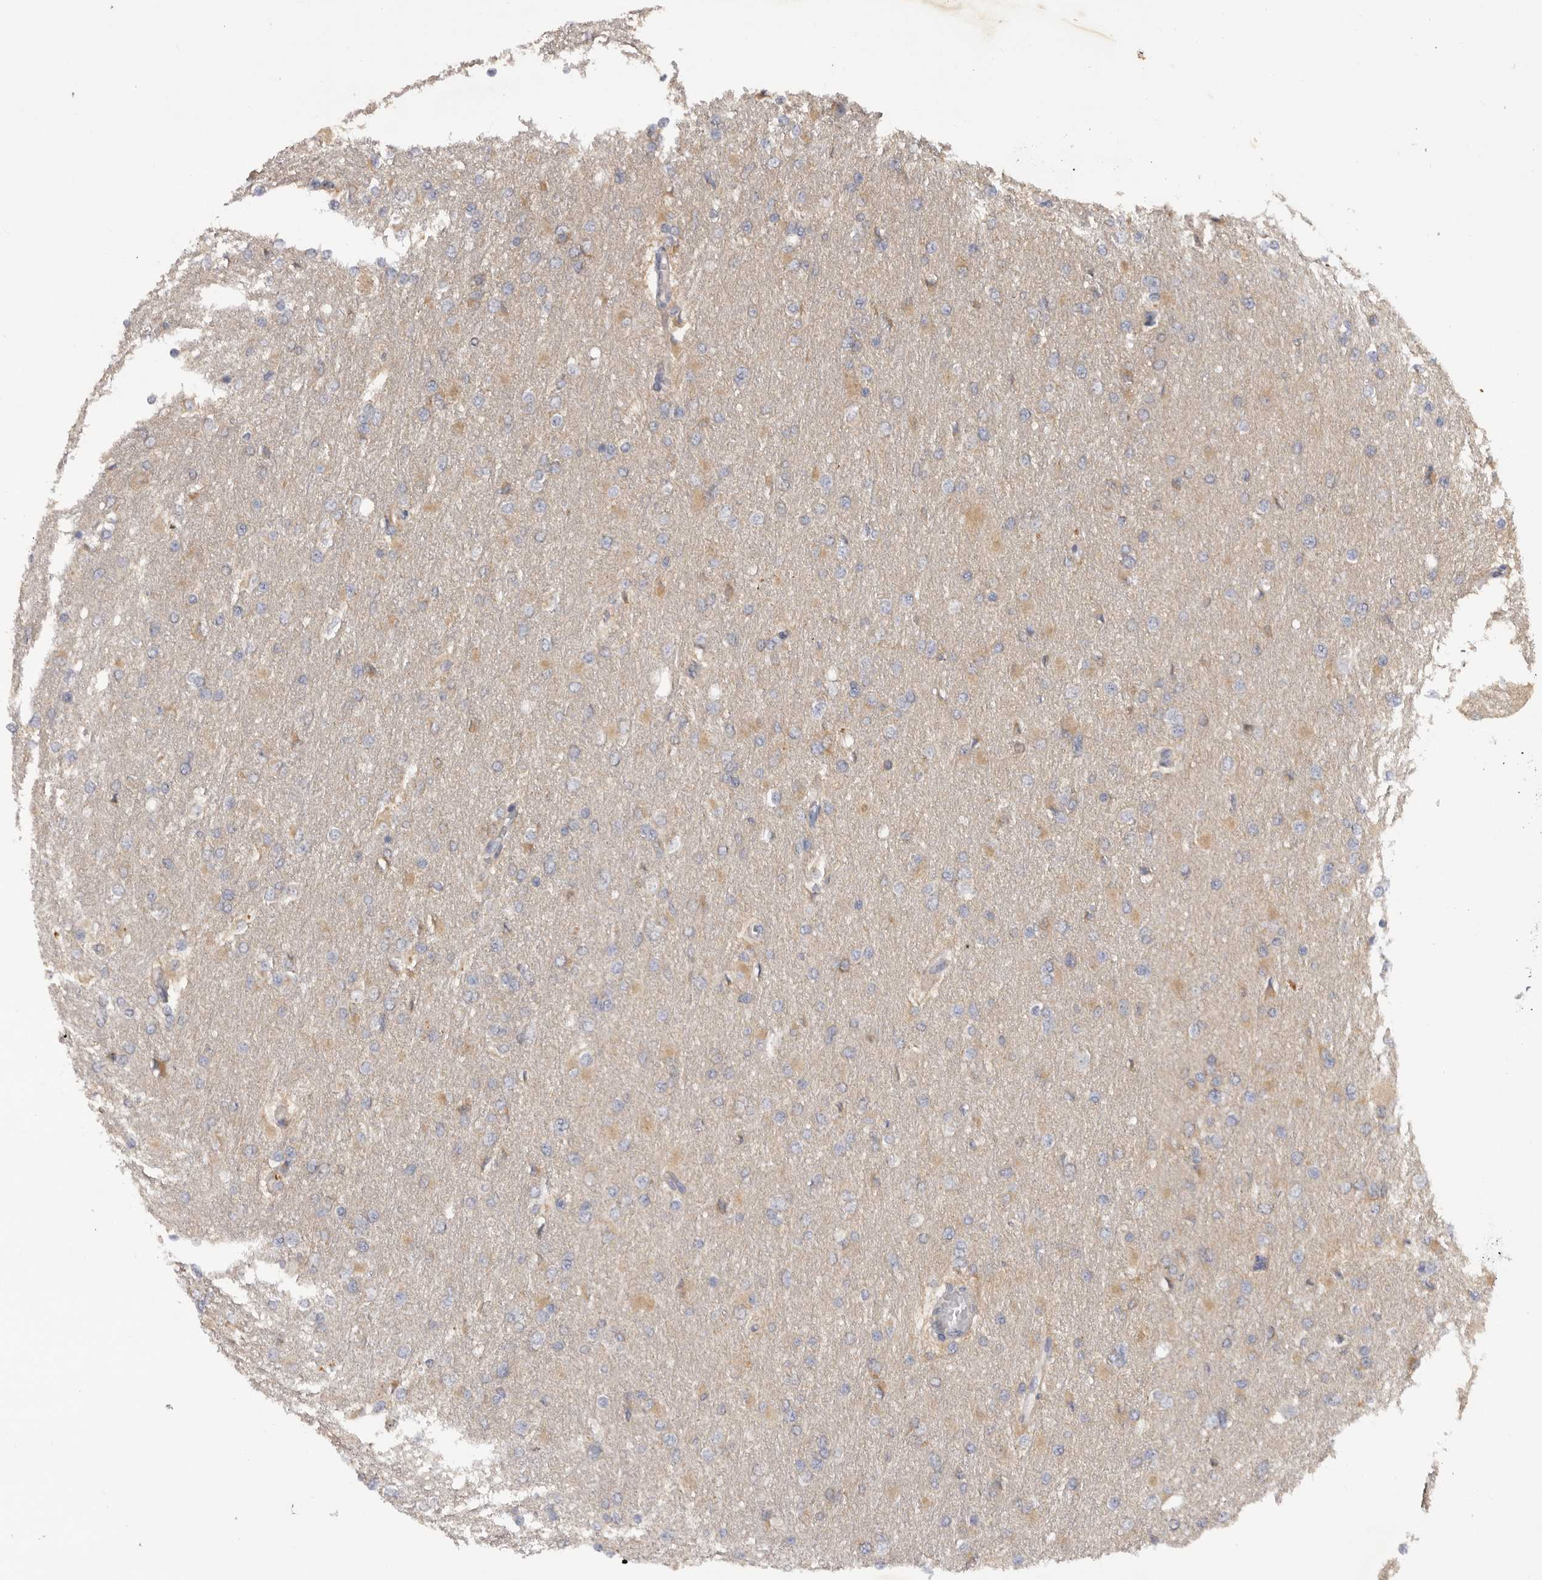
{"staining": {"intensity": "weak", "quantity": "<25%", "location": "cytoplasmic/membranous"}, "tissue": "glioma", "cell_type": "Tumor cells", "image_type": "cancer", "snomed": [{"axis": "morphology", "description": "Glioma, malignant, High grade"}, {"axis": "topography", "description": "Cerebral cortex"}], "caption": "The IHC image has no significant expression in tumor cells of glioma tissue.", "gene": "DHDDS", "patient": {"sex": "female", "age": 36}}